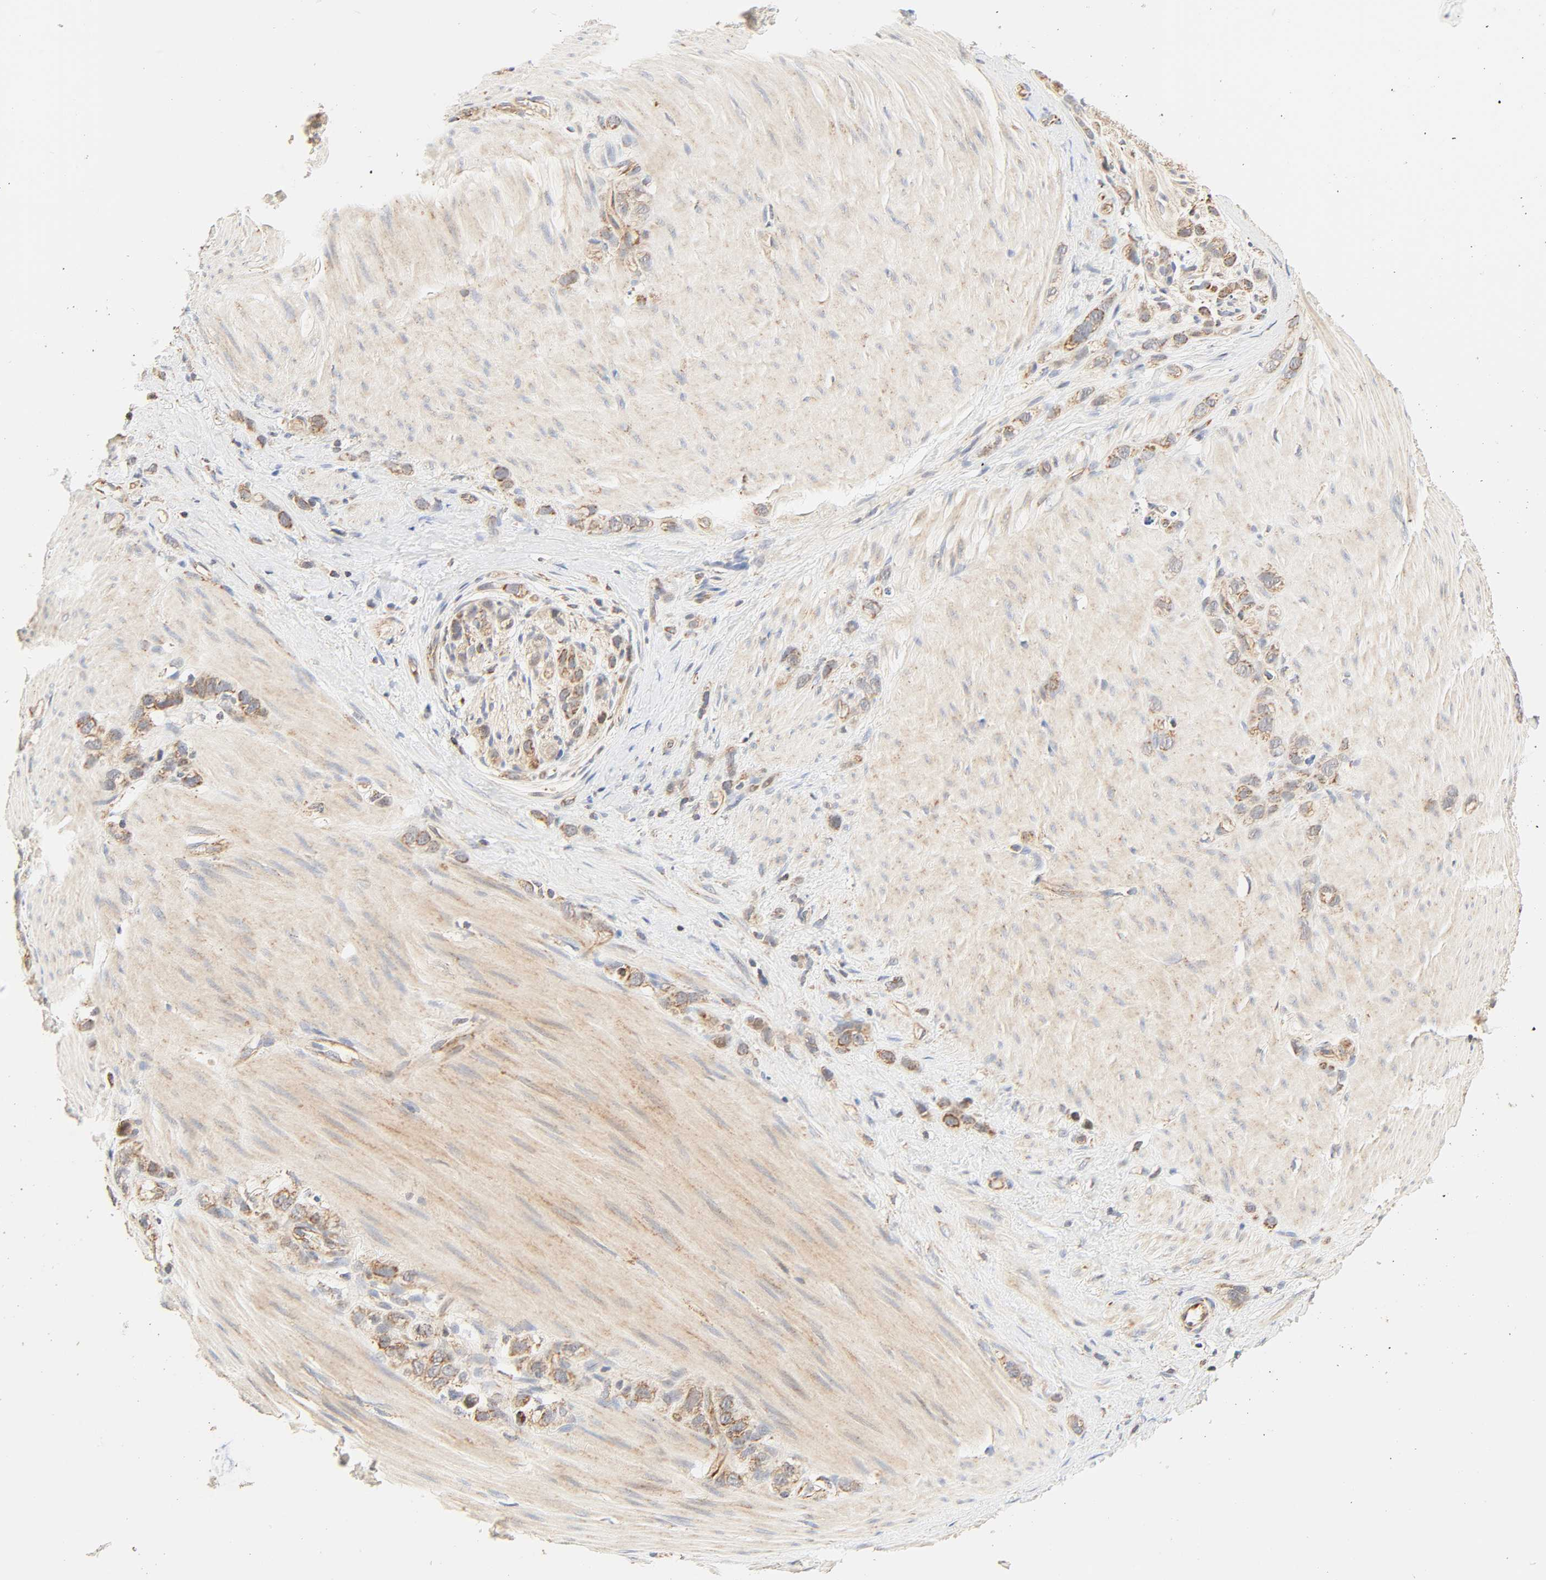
{"staining": {"intensity": "moderate", "quantity": ">75%", "location": "cytoplasmic/membranous"}, "tissue": "stomach cancer", "cell_type": "Tumor cells", "image_type": "cancer", "snomed": [{"axis": "morphology", "description": "Normal tissue, NOS"}, {"axis": "morphology", "description": "Adenocarcinoma, NOS"}, {"axis": "morphology", "description": "Adenocarcinoma, High grade"}, {"axis": "topography", "description": "Stomach, upper"}, {"axis": "topography", "description": "Stomach"}], "caption": "Tumor cells demonstrate medium levels of moderate cytoplasmic/membranous expression in about >75% of cells in human stomach high-grade adenocarcinoma.", "gene": "ZMAT5", "patient": {"sex": "female", "age": 65}}